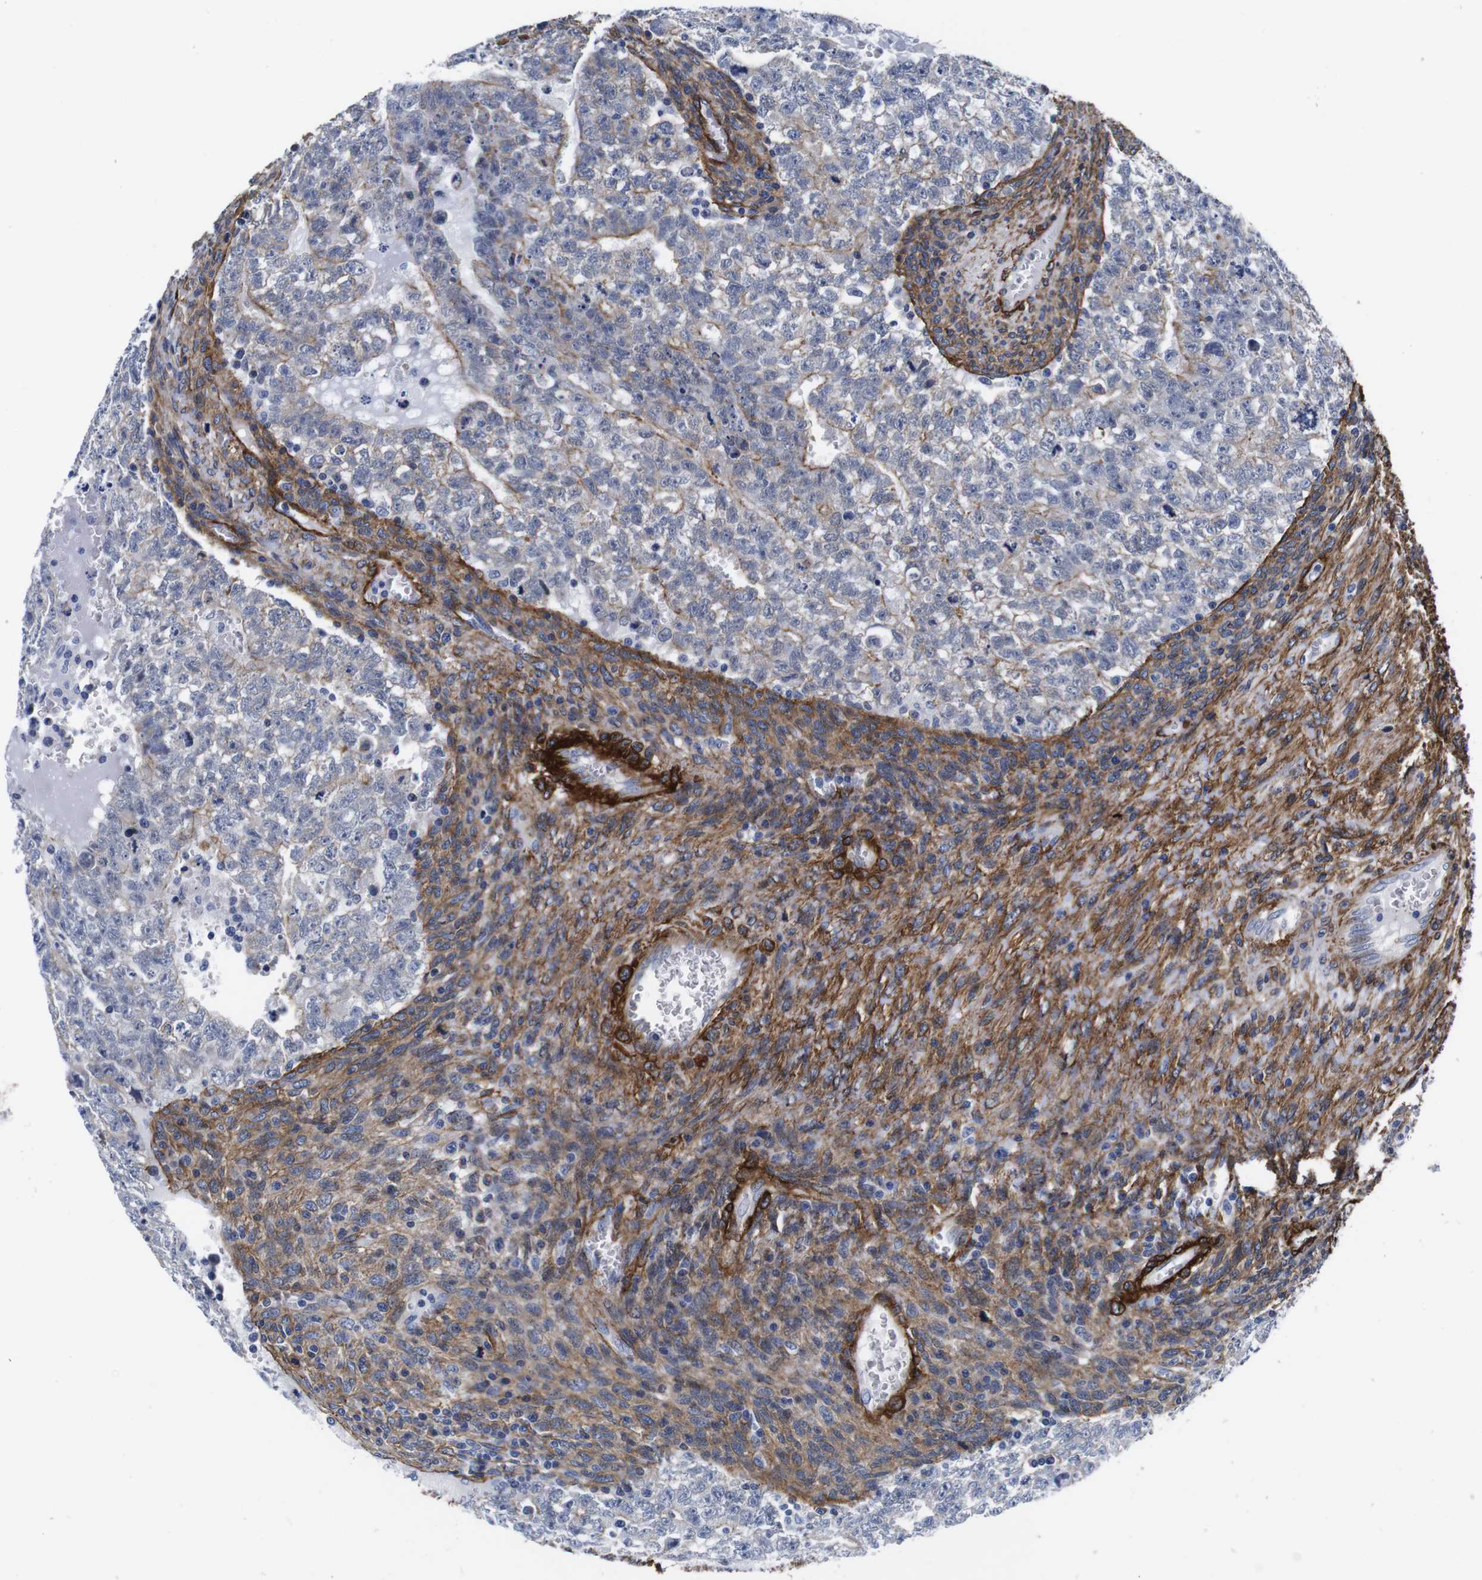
{"staining": {"intensity": "weak", "quantity": "<25%", "location": "cytoplasmic/membranous"}, "tissue": "testis cancer", "cell_type": "Tumor cells", "image_type": "cancer", "snomed": [{"axis": "morphology", "description": "Seminoma, NOS"}, {"axis": "morphology", "description": "Carcinoma, Embryonal, NOS"}, {"axis": "topography", "description": "Testis"}], "caption": "IHC histopathology image of neoplastic tissue: human testis cancer (seminoma) stained with DAB (3,3'-diaminobenzidine) exhibits no significant protein staining in tumor cells.", "gene": "WNT10A", "patient": {"sex": "male", "age": 38}}